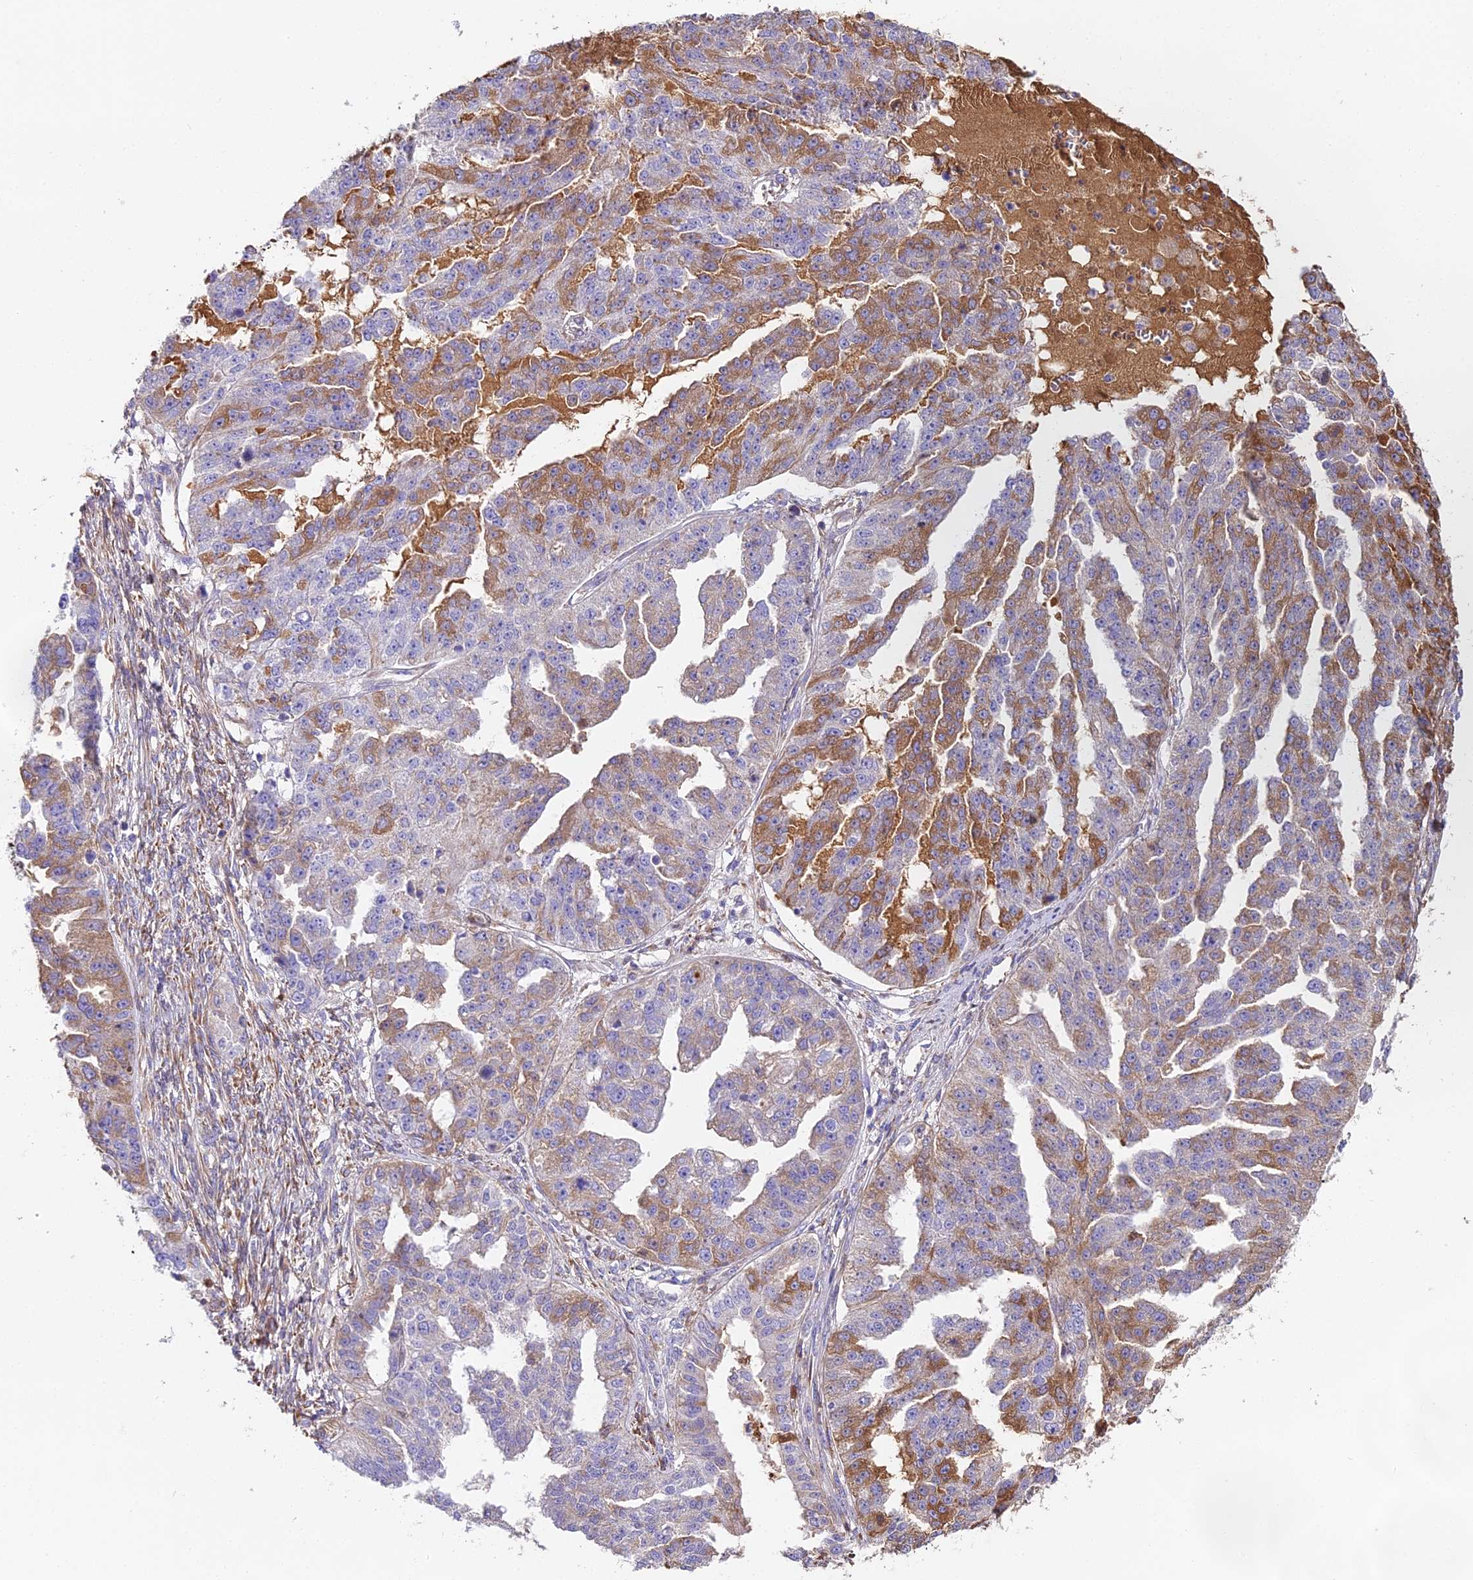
{"staining": {"intensity": "moderate", "quantity": "<25%", "location": "cytoplasmic/membranous"}, "tissue": "ovarian cancer", "cell_type": "Tumor cells", "image_type": "cancer", "snomed": [{"axis": "morphology", "description": "Cystadenocarcinoma, serous, NOS"}, {"axis": "topography", "description": "Ovary"}], "caption": "There is low levels of moderate cytoplasmic/membranous positivity in tumor cells of serous cystadenocarcinoma (ovarian), as demonstrated by immunohistochemical staining (brown color).", "gene": "BEX4", "patient": {"sex": "female", "age": 58}}